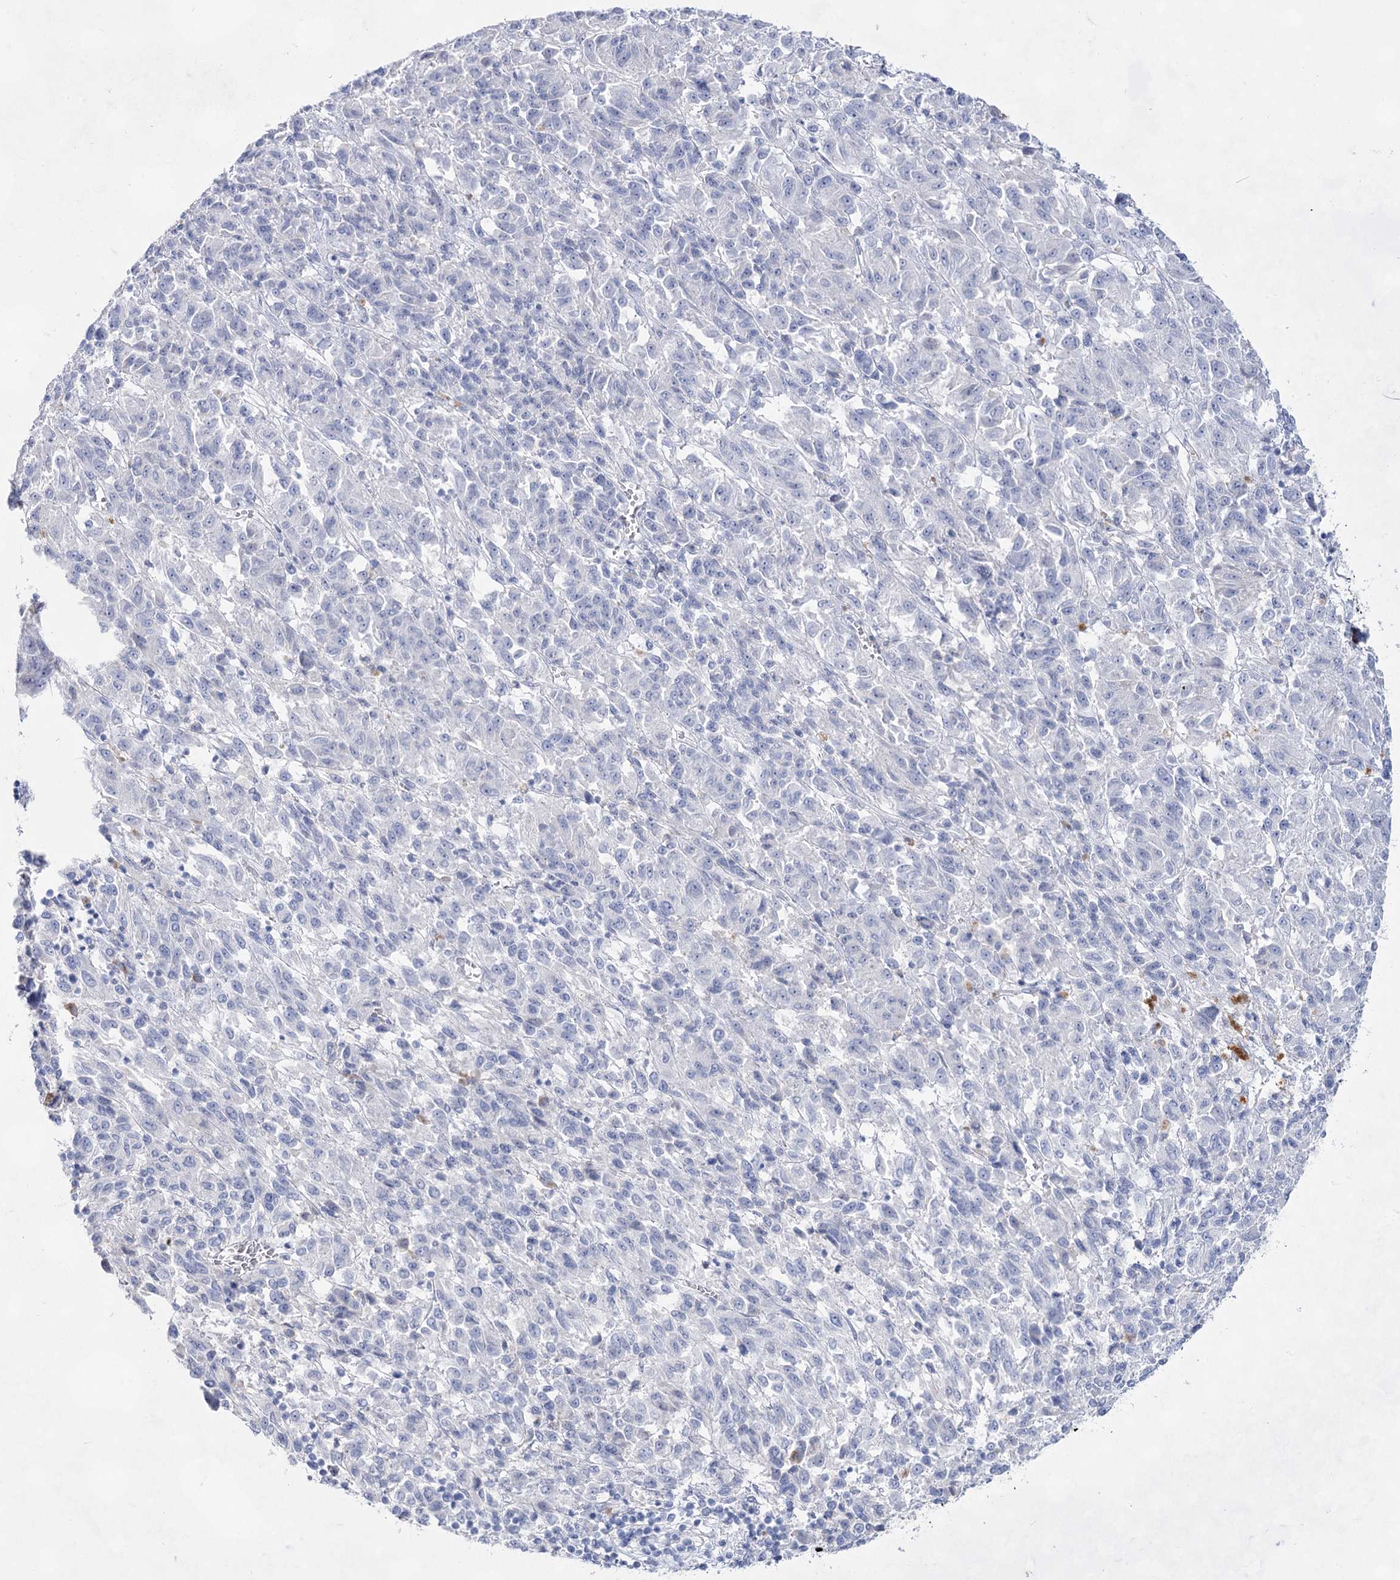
{"staining": {"intensity": "negative", "quantity": "none", "location": "none"}, "tissue": "melanoma", "cell_type": "Tumor cells", "image_type": "cancer", "snomed": [{"axis": "morphology", "description": "Malignant melanoma, Metastatic site"}, {"axis": "topography", "description": "Lung"}], "caption": "Tumor cells are negative for brown protein staining in malignant melanoma (metastatic site).", "gene": "ACRV1", "patient": {"sex": "male", "age": 64}}